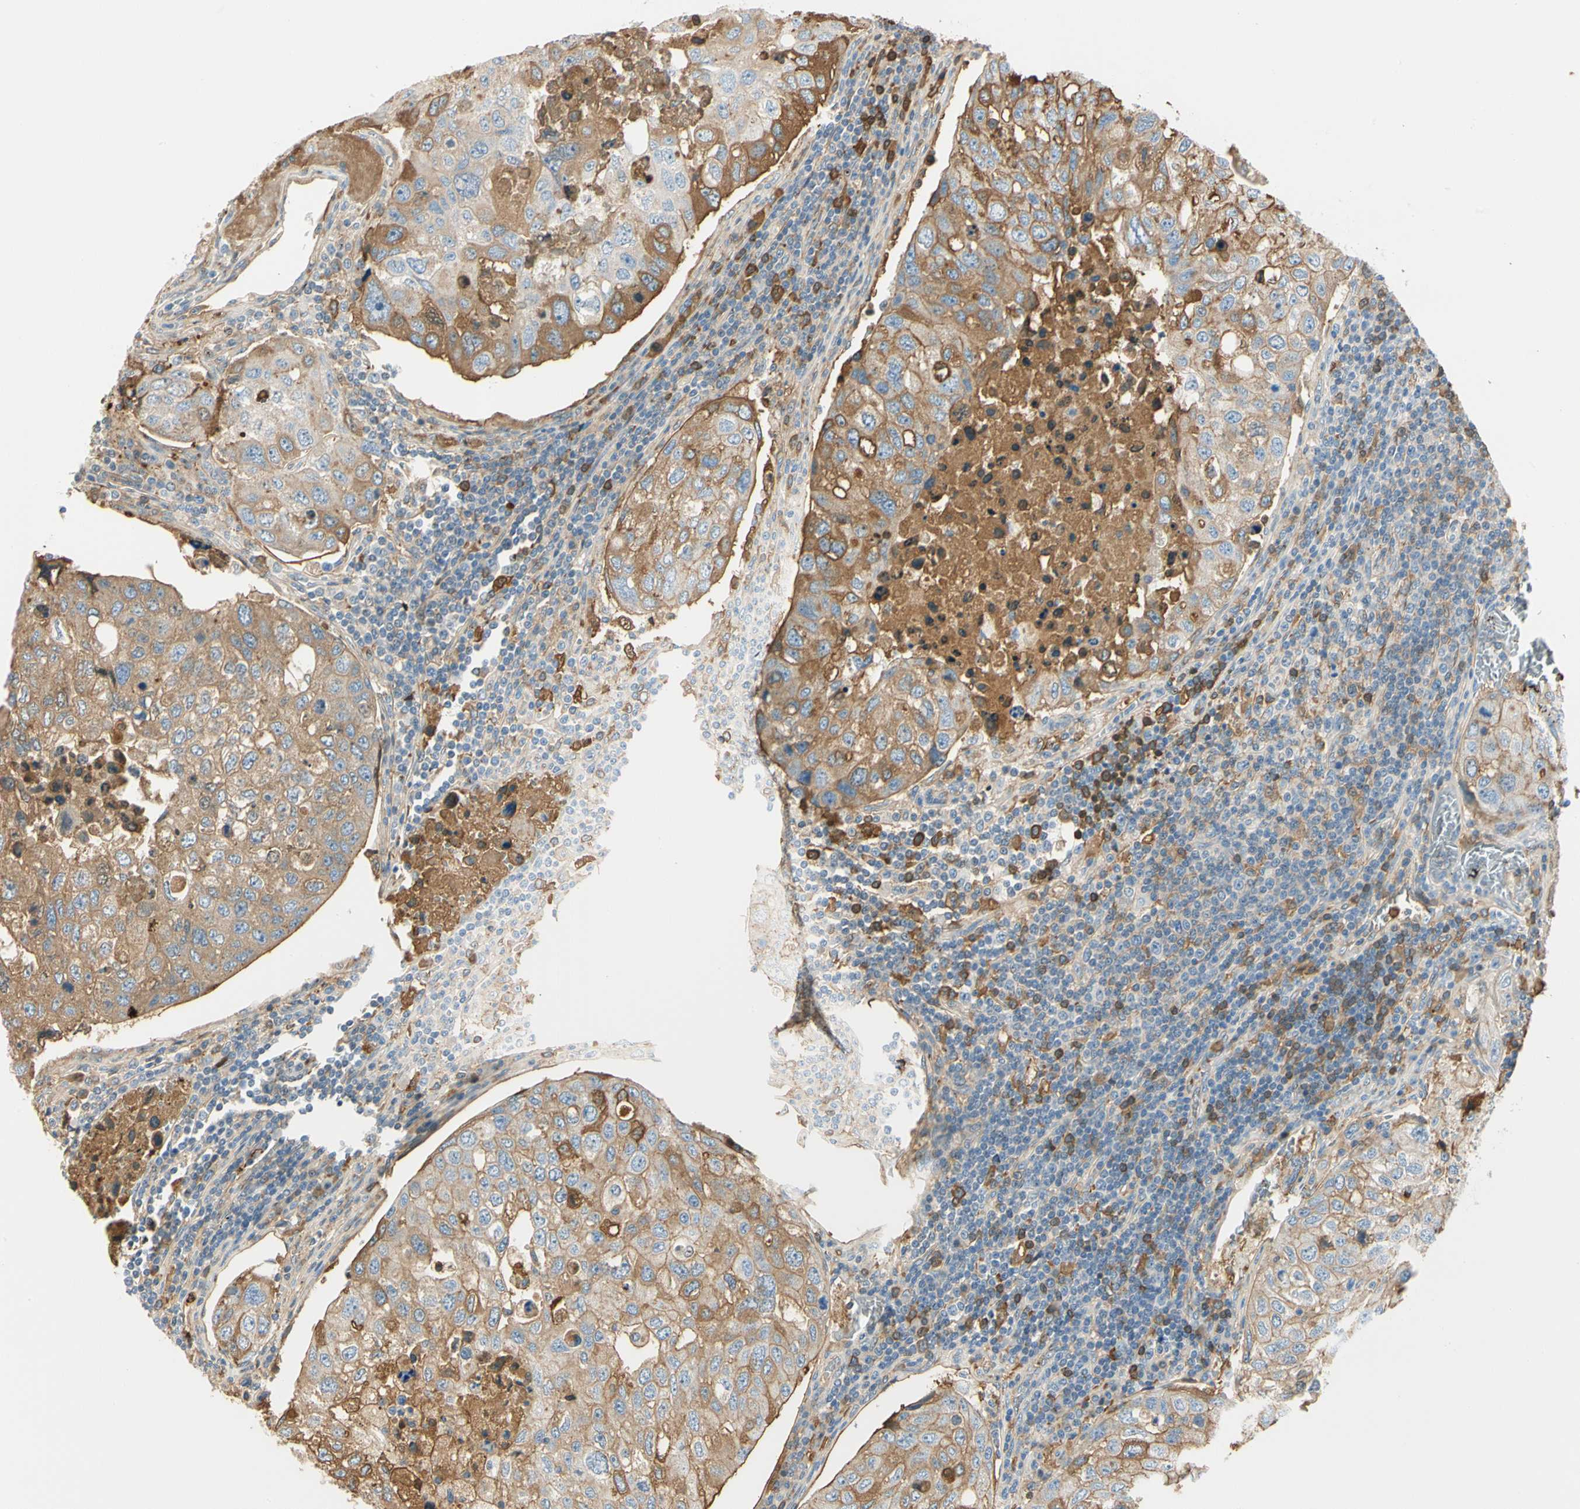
{"staining": {"intensity": "moderate", "quantity": ">75%", "location": "cytoplasmic/membranous"}, "tissue": "urothelial cancer", "cell_type": "Tumor cells", "image_type": "cancer", "snomed": [{"axis": "morphology", "description": "Urothelial carcinoma, High grade"}, {"axis": "topography", "description": "Lymph node"}, {"axis": "topography", "description": "Urinary bladder"}], "caption": "A photomicrograph of urothelial cancer stained for a protein displays moderate cytoplasmic/membranous brown staining in tumor cells. (brown staining indicates protein expression, while blue staining denotes nuclei).", "gene": "LAMB3", "patient": {"sex": "male", "age": 51}}